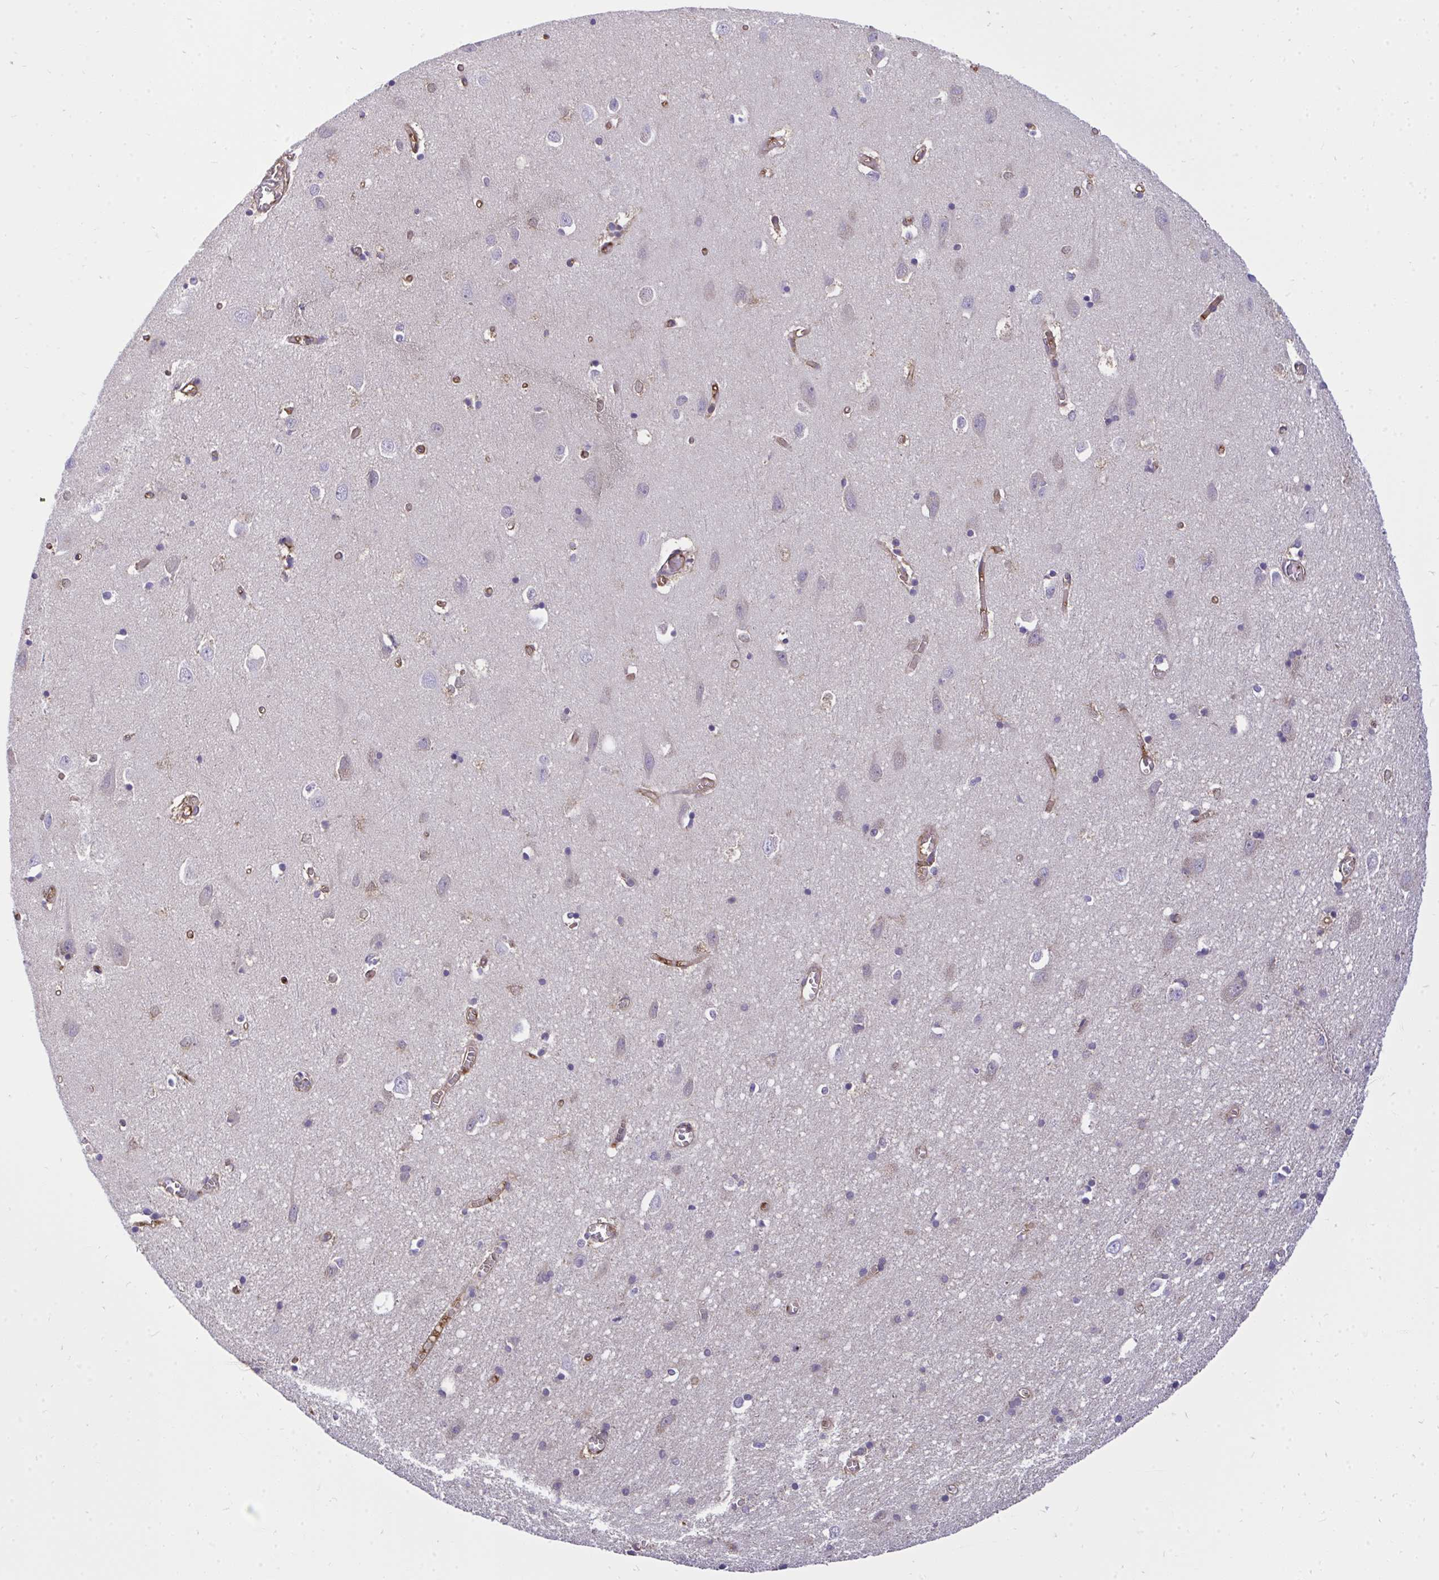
{"staining": {"intensity": "moderate", "quantity": ">75%", "location": "cytoplasmic/membranous"}, "tissue": "cerebral cortex", "cell_type": "Endothelial cells", "image_type": "normal", "snomed": [{"axis": "morphology", "description": "Normal tissue, NOS"}, {"axis": "topography", "description": "Cerebral cortex"}], "caption": "Immunohistochemical staining of unremarkable cerebral cortex exhibits >75% levels of moderate cytoplasmic/membranous protein expression in approximately >75% of endothelial cells. The protein of interest is shown in brown color, while the nuclei are stained blue.", "gene": "C19orf54", "patient": {"sex": "male", "age": 70}}